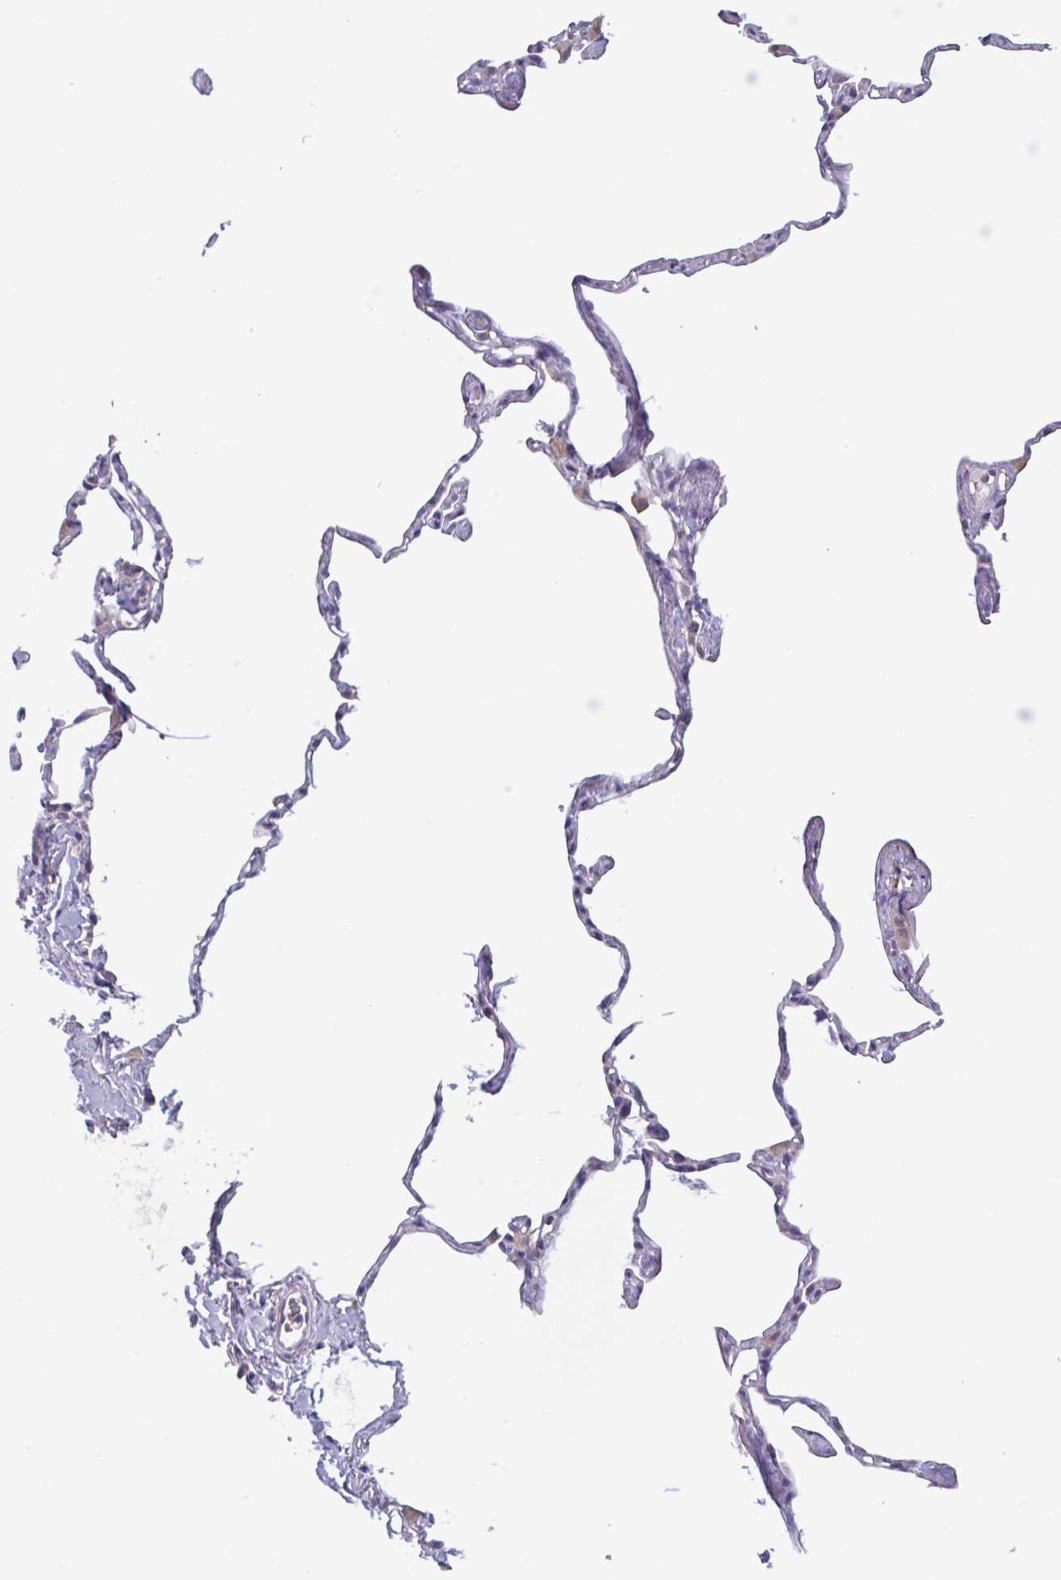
{"staining": {"intensity": "weak", "quantity": "<25%", "location": "cytoplasmic/membranous"}, "tissue": "lung", "cell_type": "Alveolar cells", "image_type": "normal", "snomed": [{"axis": "morphology", "description": "Normal tissue, NOS"}, {"axis": "topography", "description": "Lung"}], "caption": "The micrograph shows no significant staining in alveolar cells of lung. (IHC, brightfield microscopy, high magnification).", "gene": "CD1E", "patient": {"sex": "male", "age": 65}}